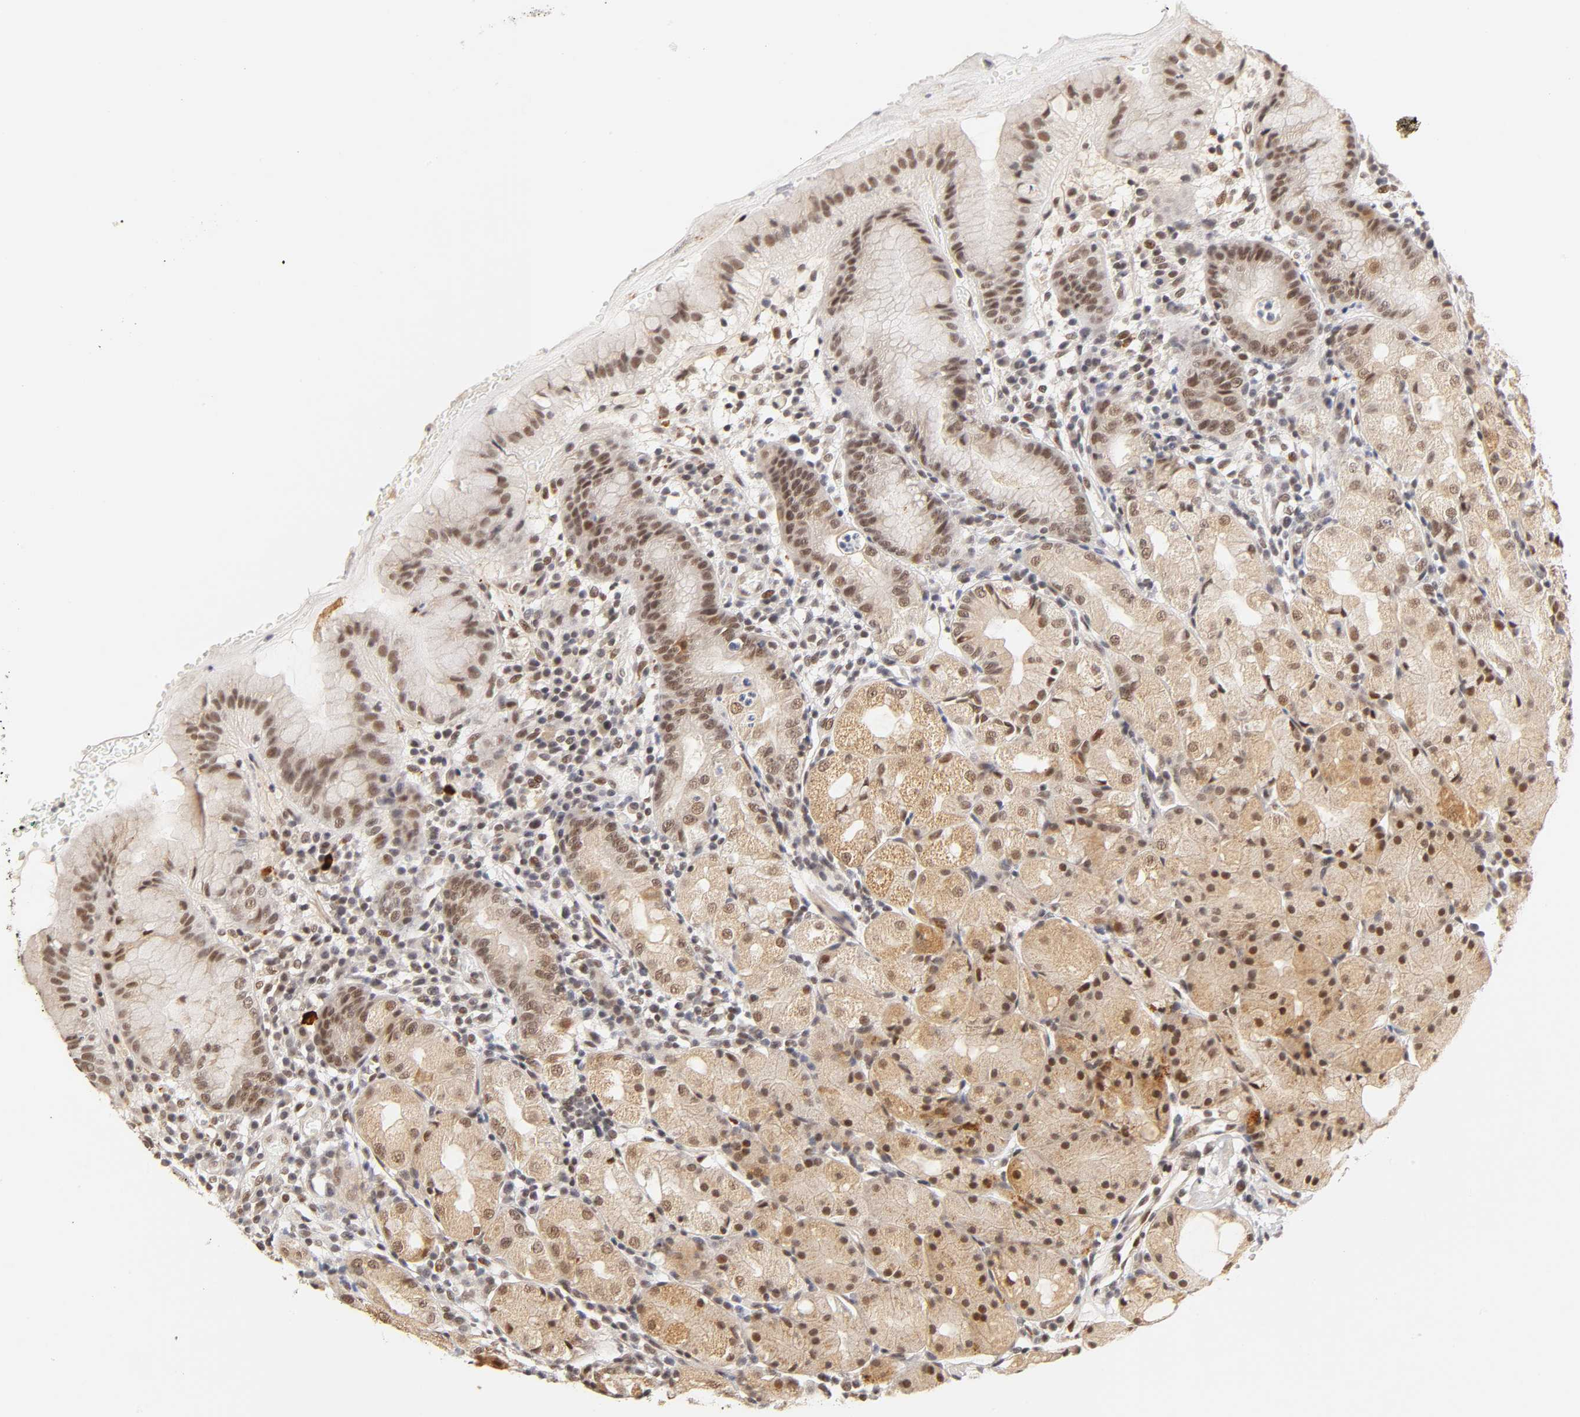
{"staining": {"intensity": "moderate", "quantity": "25%-75%", "location": "cytoplasmic/membranous,nuclear"}, "tissue": "stomach", "cell_type": "Glandular cells", "image_type": "normal", "snomed": [{"axis": "morphology", "description": "Normal tissue, NOS"}, {"axis": "topography", "description": "Stomach"}, {"axis": "topography", "description": "Stomach, lower"}], "caption": "Protein staining of benign stomach exhibits moderate cytoplasmic/membranous,nuclear positivity in about 25%-75% of glandular cells. (IHC, brightfield microscopy, high magnification).", "gene": "TAF10", "patient": {"sex": "female", "age": 75}}